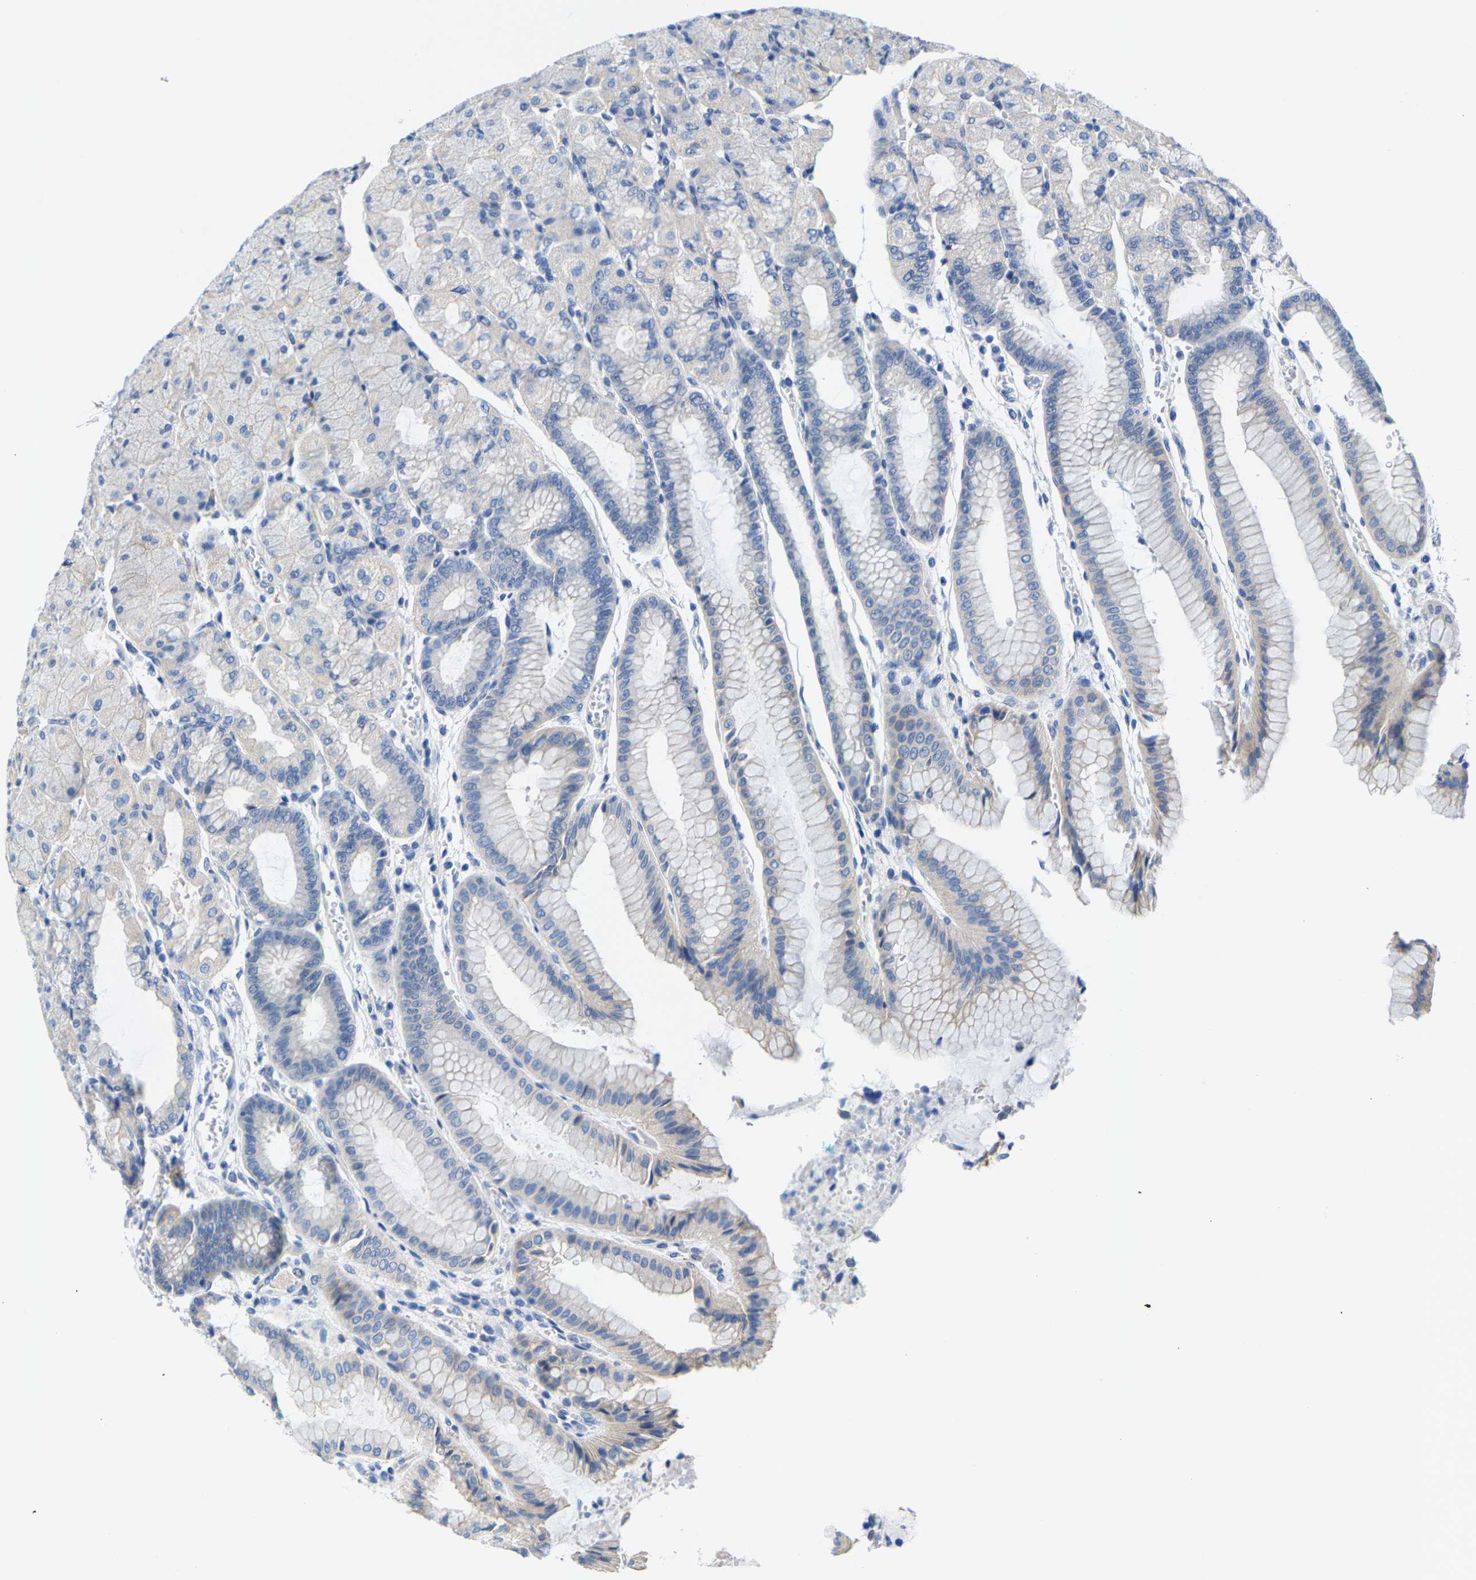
{"staining": {"intensity": "negative", "quantity": "none", "location": "none"}, "tissue": "stomach", "cell_type": "Glandular cells", "image_type": "normal", "snomed": [{"axis": "morphology", "description": "Normal tissue, NOS"}, {"axis": "morphology", "description": "Carcinoid, malignant, NOS"}, {"axis": "topography", "description": "Stomach, upper"}], "caption": "Stomach stained for a protein using IHC demonstrates no positivity glandular cells.", "gene": "DSCAM", "patient": {"sex": "male", "age": 39}}